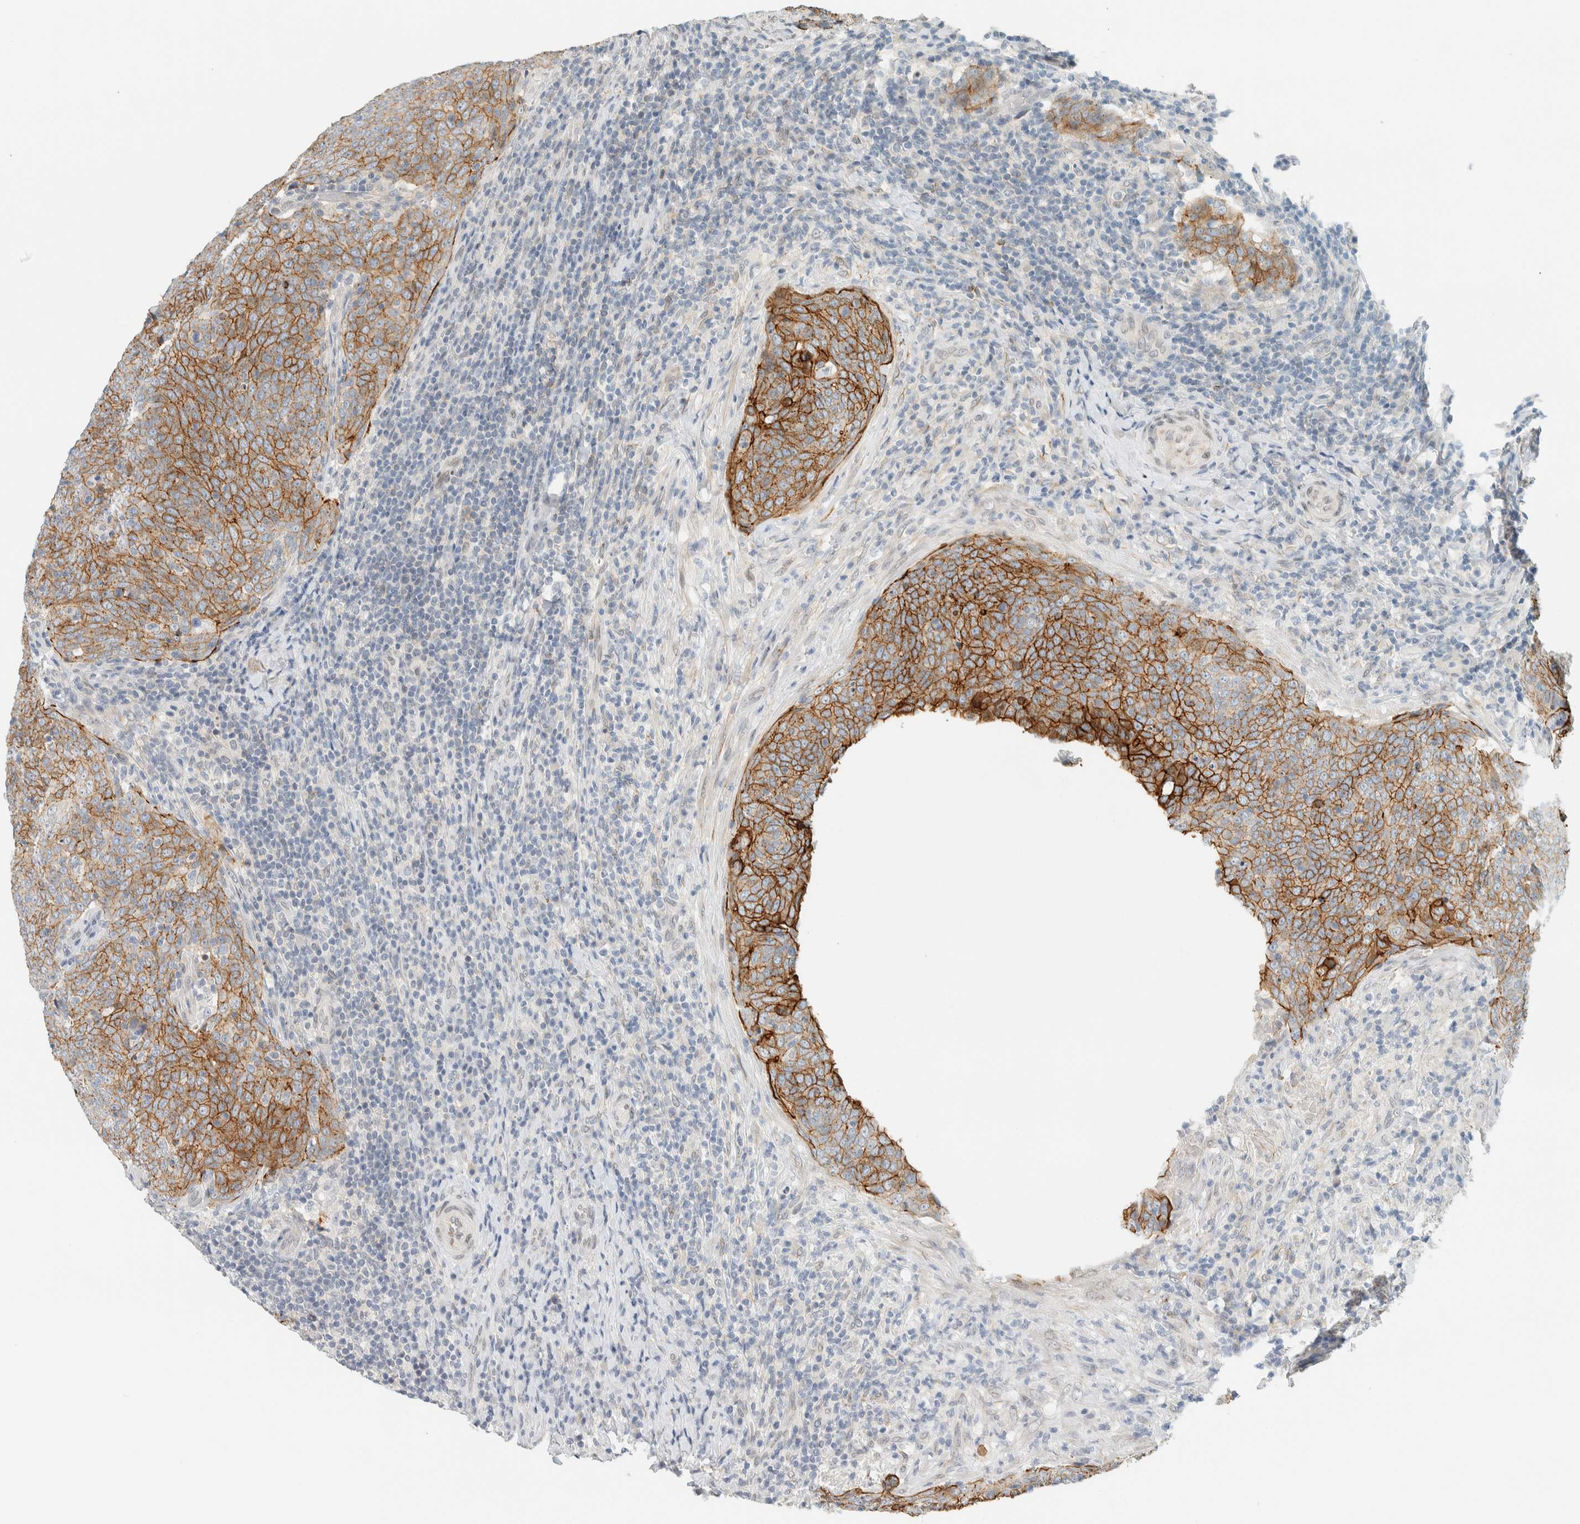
{"staining": {"intensity": "moderate", "quantity": ">75%", "location": "cytoplasmic/membranous"}, "tissue": "head and neck cancer", "cell_type": "Tumor cells", "image_type": "cancer", "snomed": [{"axis": "morphology", "description": "Squamous cell carcinoma, NOS"}, {"axis": "morphology", "description": "Squamous cell carcinoma, metastatic, NOS"}, {"axis": "topography", "description": "Lymph node"}, {"axis": "topography", "description": "Head-Neck"}], "caption": "Human head and neck cancer (metastatic squamous cell carcinoma) stained for a protein (brown) shows moderate cytoplasmic/membranous positive positivity in approximately >75% of tumor cells.", "gene": "C1QTNF12", "patient": {"sex": "male", "age": 62}}